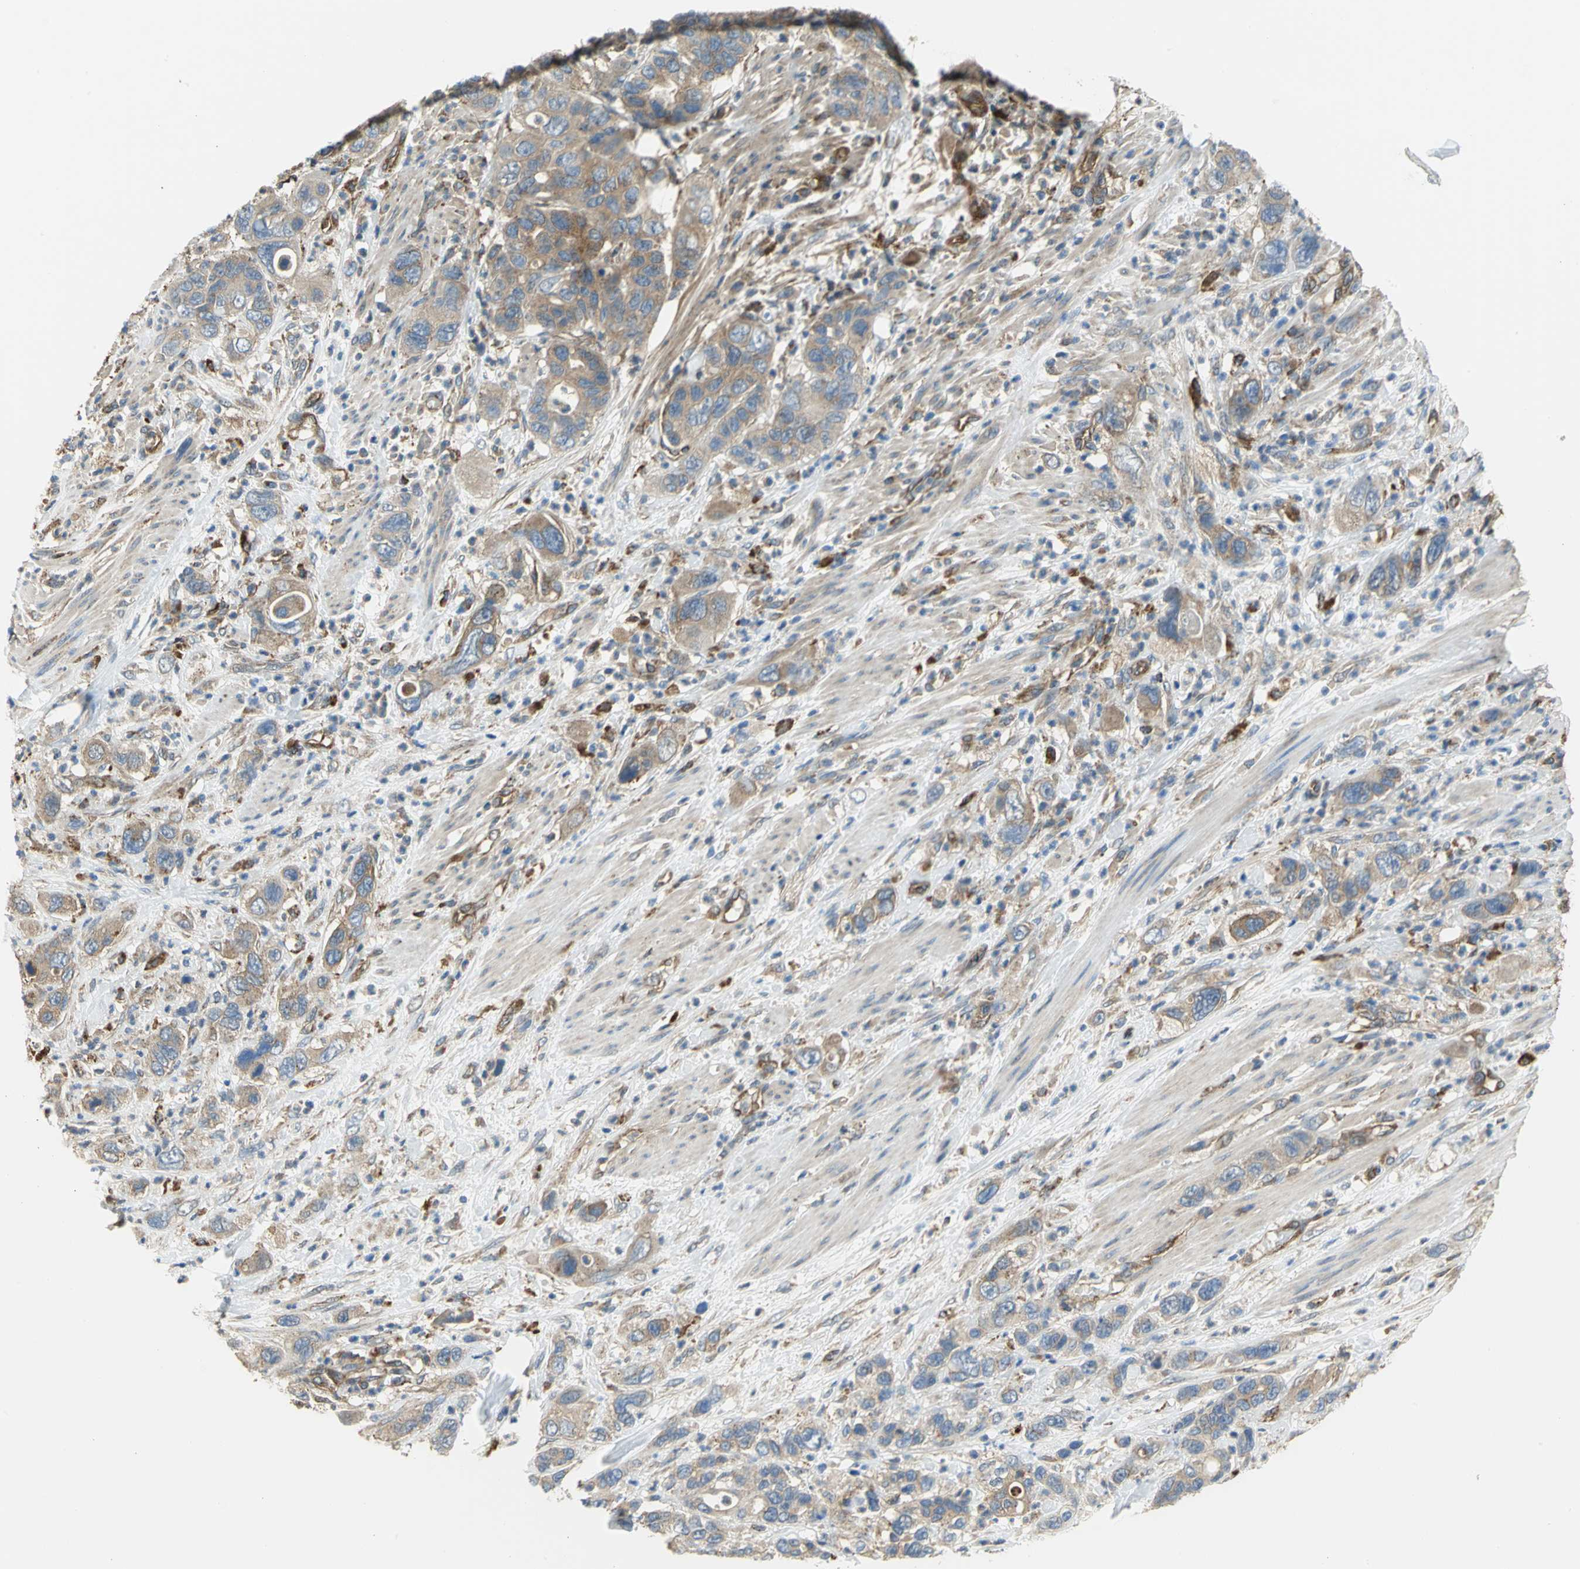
{"staining": {"intensity": "moderate", "quantity": ">75%", "location": "cytoplasmic/membranous"}, "tissue": "pancreatic cancer", "cell_type": "Tumor cells", "image_type": "cancer", "snomed": [{"axis": "morphology", "description": "Adenocarcinoma, NOS"}, {"axis": "topography", "description": "Pancreas"}], "caption": "Moderate cytoplasmic/membranous expression is present in approximately >75% of tumor cells in pancreatic adenocarcinoma.", "gene": "DIAPH2", "patient": {"sex": "female", "age": 71}}